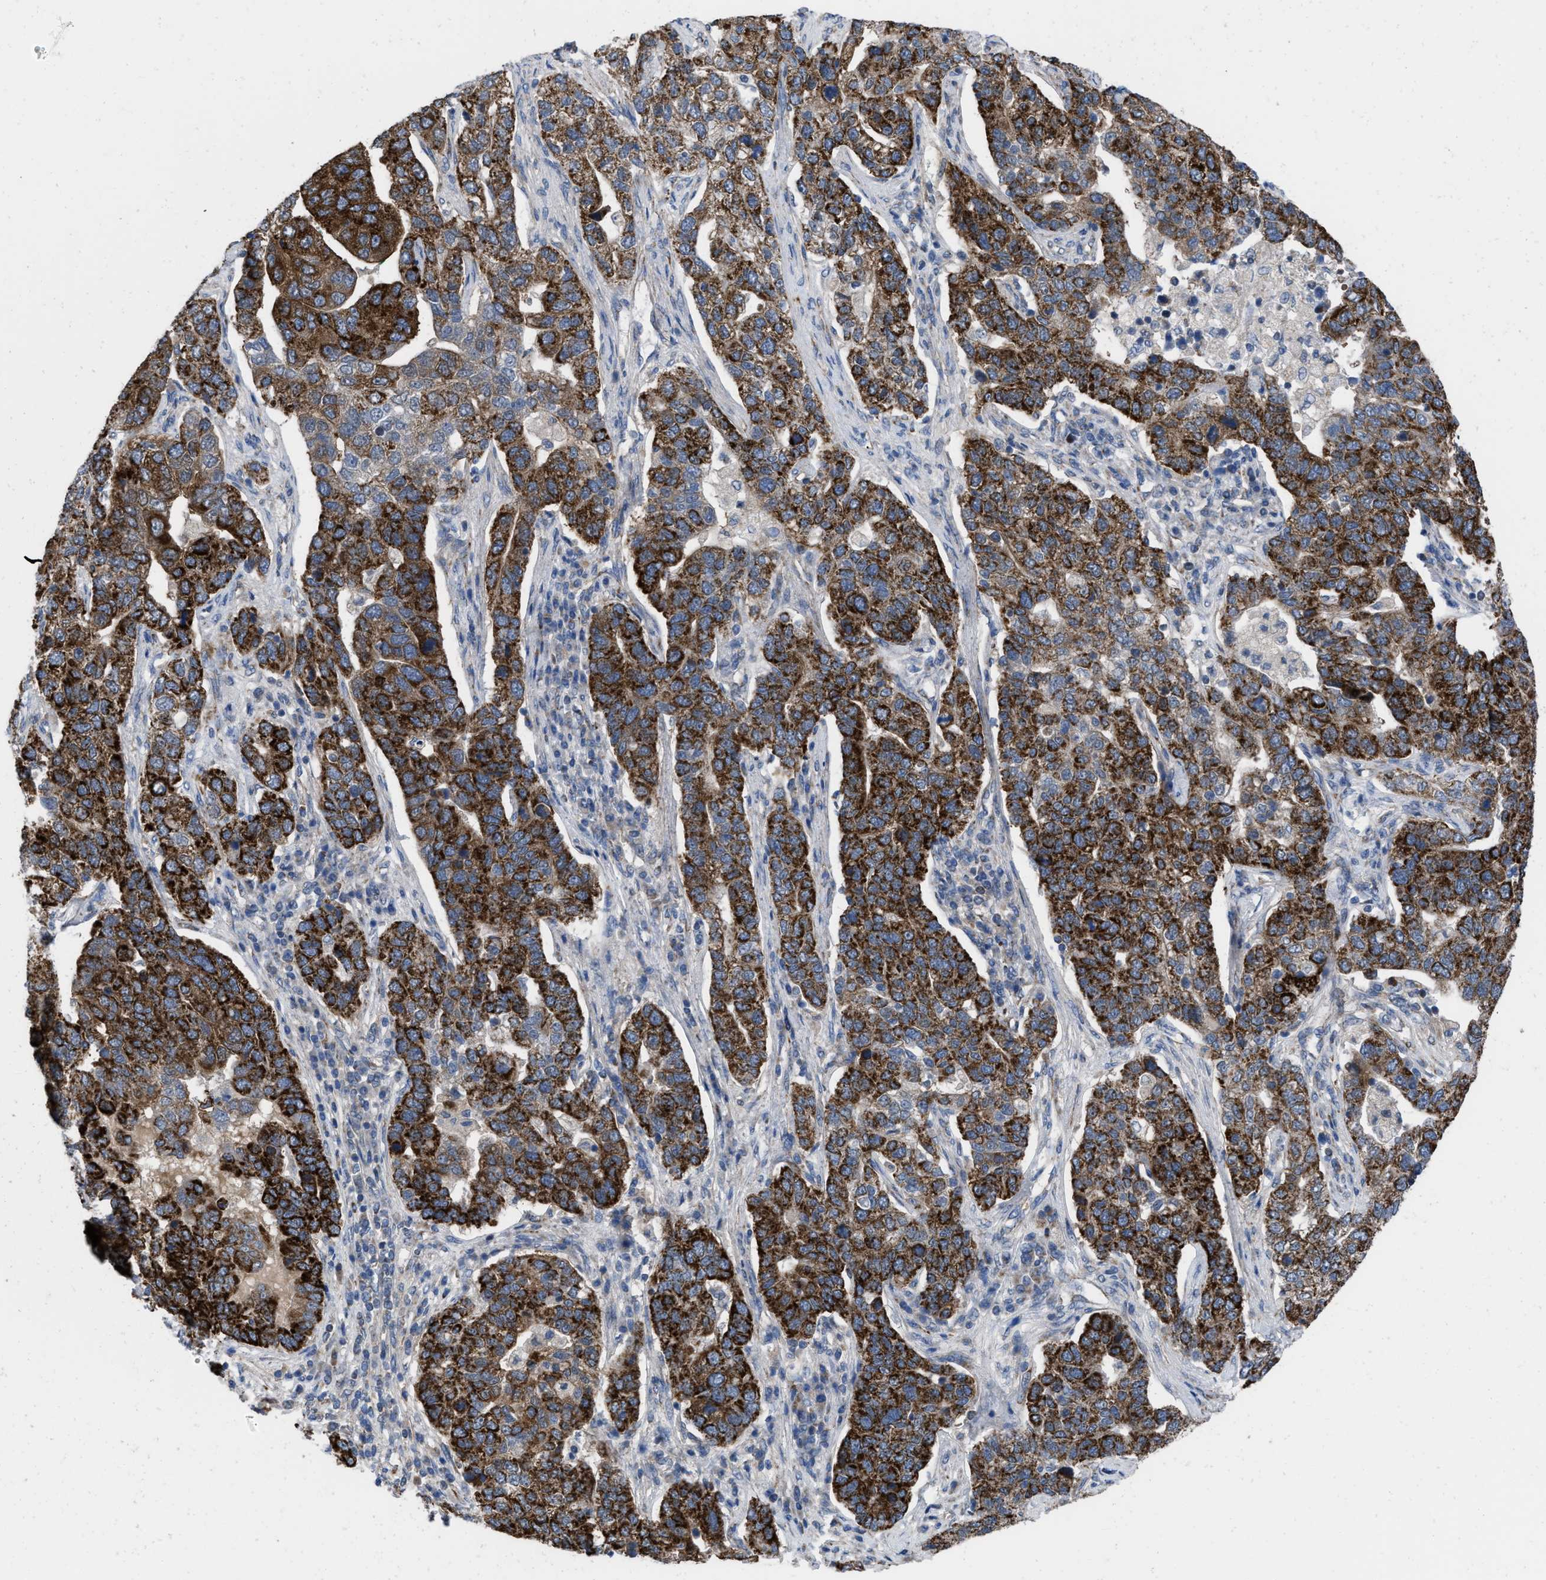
{"staining": {"intensity": "strong", "quantity": ">75%", "location": "cytoplasmic/membranous"}, "tissue": "pancreatic cancer", "cell_type": "Tumor cells", "image_type": "cancer", "snomed": [{"axis": "morphology", "description": "Adenocarcinoma, NOS"}, {"axis": "topography", "description": "Pancreas"}], "caption": "Pancreatic cancer (adenocarcinoma) stained for a protein shows strong cytoplasmic/membranous positivity in tumor cells.", "gene": "AKAP1", "patient": {"sex": "female", "age": 61}}